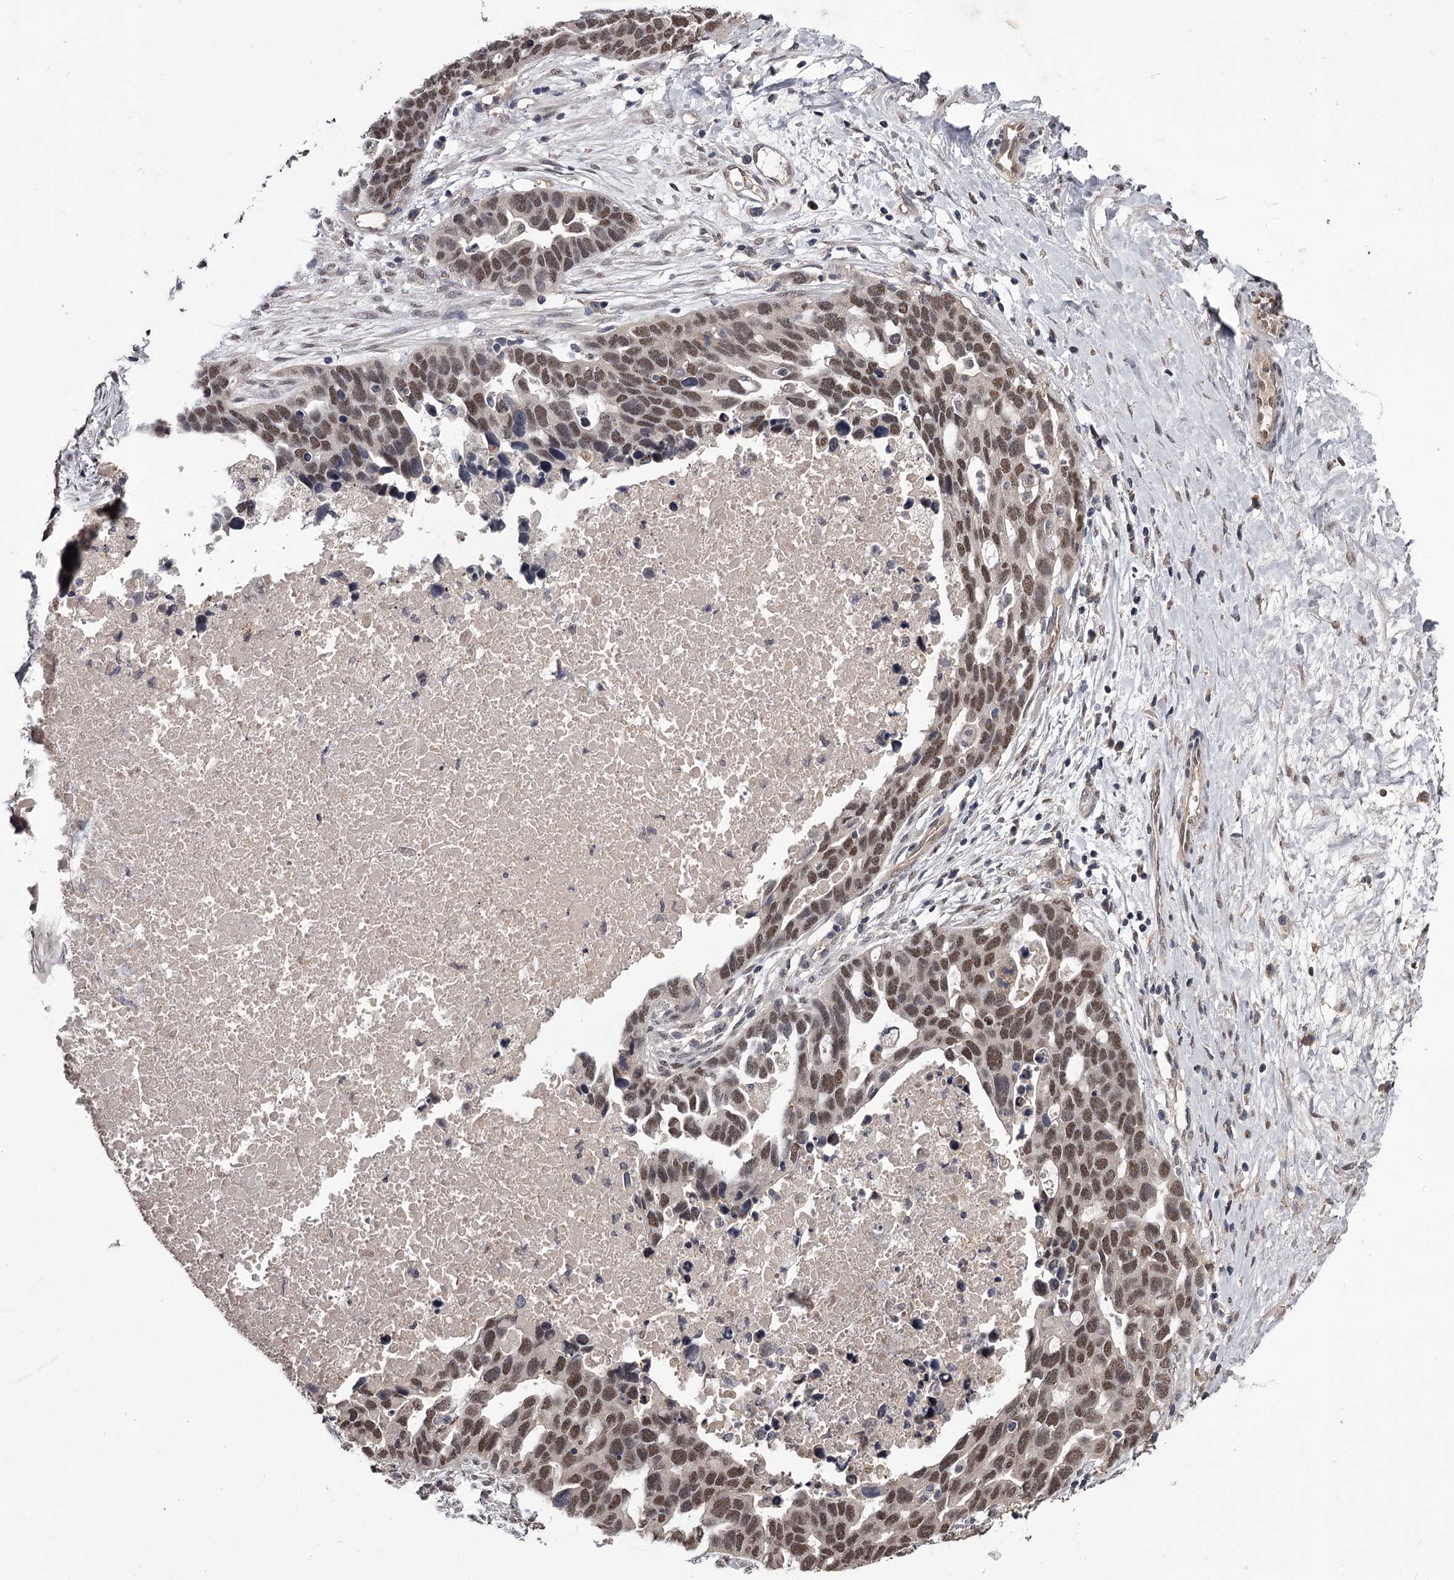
{"staining": {"intensity": "moderate", "quantity": ">75%", "location": "nuclear"}, "tissue": "ovarian cancer", "cell_type": "Tumor cells", "image_type": "cancer", "snomed": [{"axis": "morphology", "description": "Cystadenocarcinoma, serous, NOS"}, {"axis": "topography", "description": "Ovary"}], "caption": "Immunohistochemistry staining of ovarian serous cystadenocarcinoma, which demonstrates medium levels of moderate nuclear expression in about >75% of tumor cells indicating moderate nuclear protein expression. The staining was performed using DAB (brown) for protein detection and nuclei were counterstained in hematoxylin (blue).", "gene": "PRPF40B", "patient": {"sex": "female", "age": 54}}